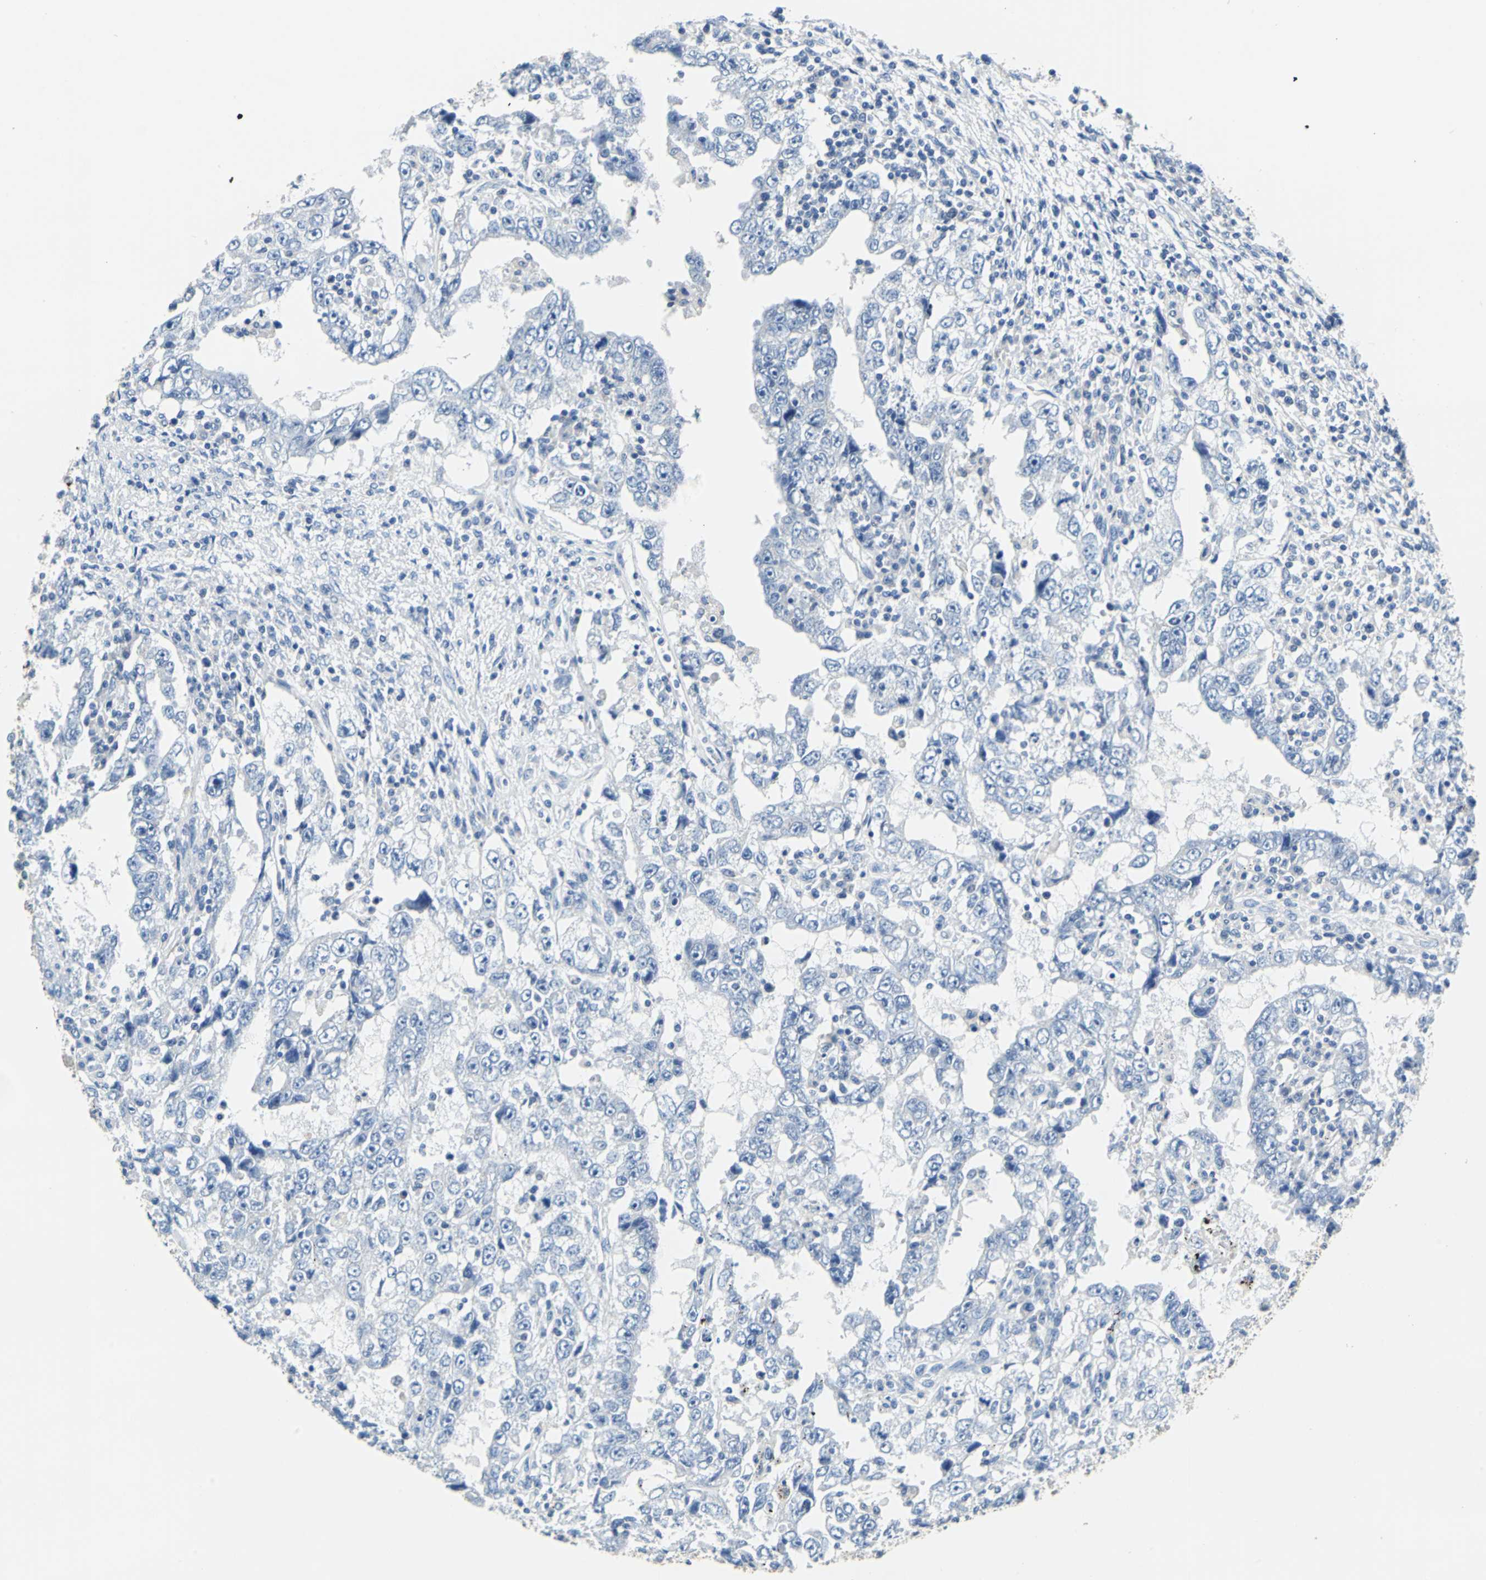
{"staining": {"intensity": "negative", "quantity": "none", "location": "none"}, "tissue": "testis cancer", "cell_type": "Tumor cells", "image_type": "cancer", "snomed": [{"axis": "morphology", "description": "Carcinoma, Embryonal, NOS"}, {"axis": "topography", "description": "Testis"}], "caption": "Testis cancer stained for a protein using IHC displays no positivity tumor cells.", "gene": "TEX264", "patient": {"sex": "male", "age": 26}}